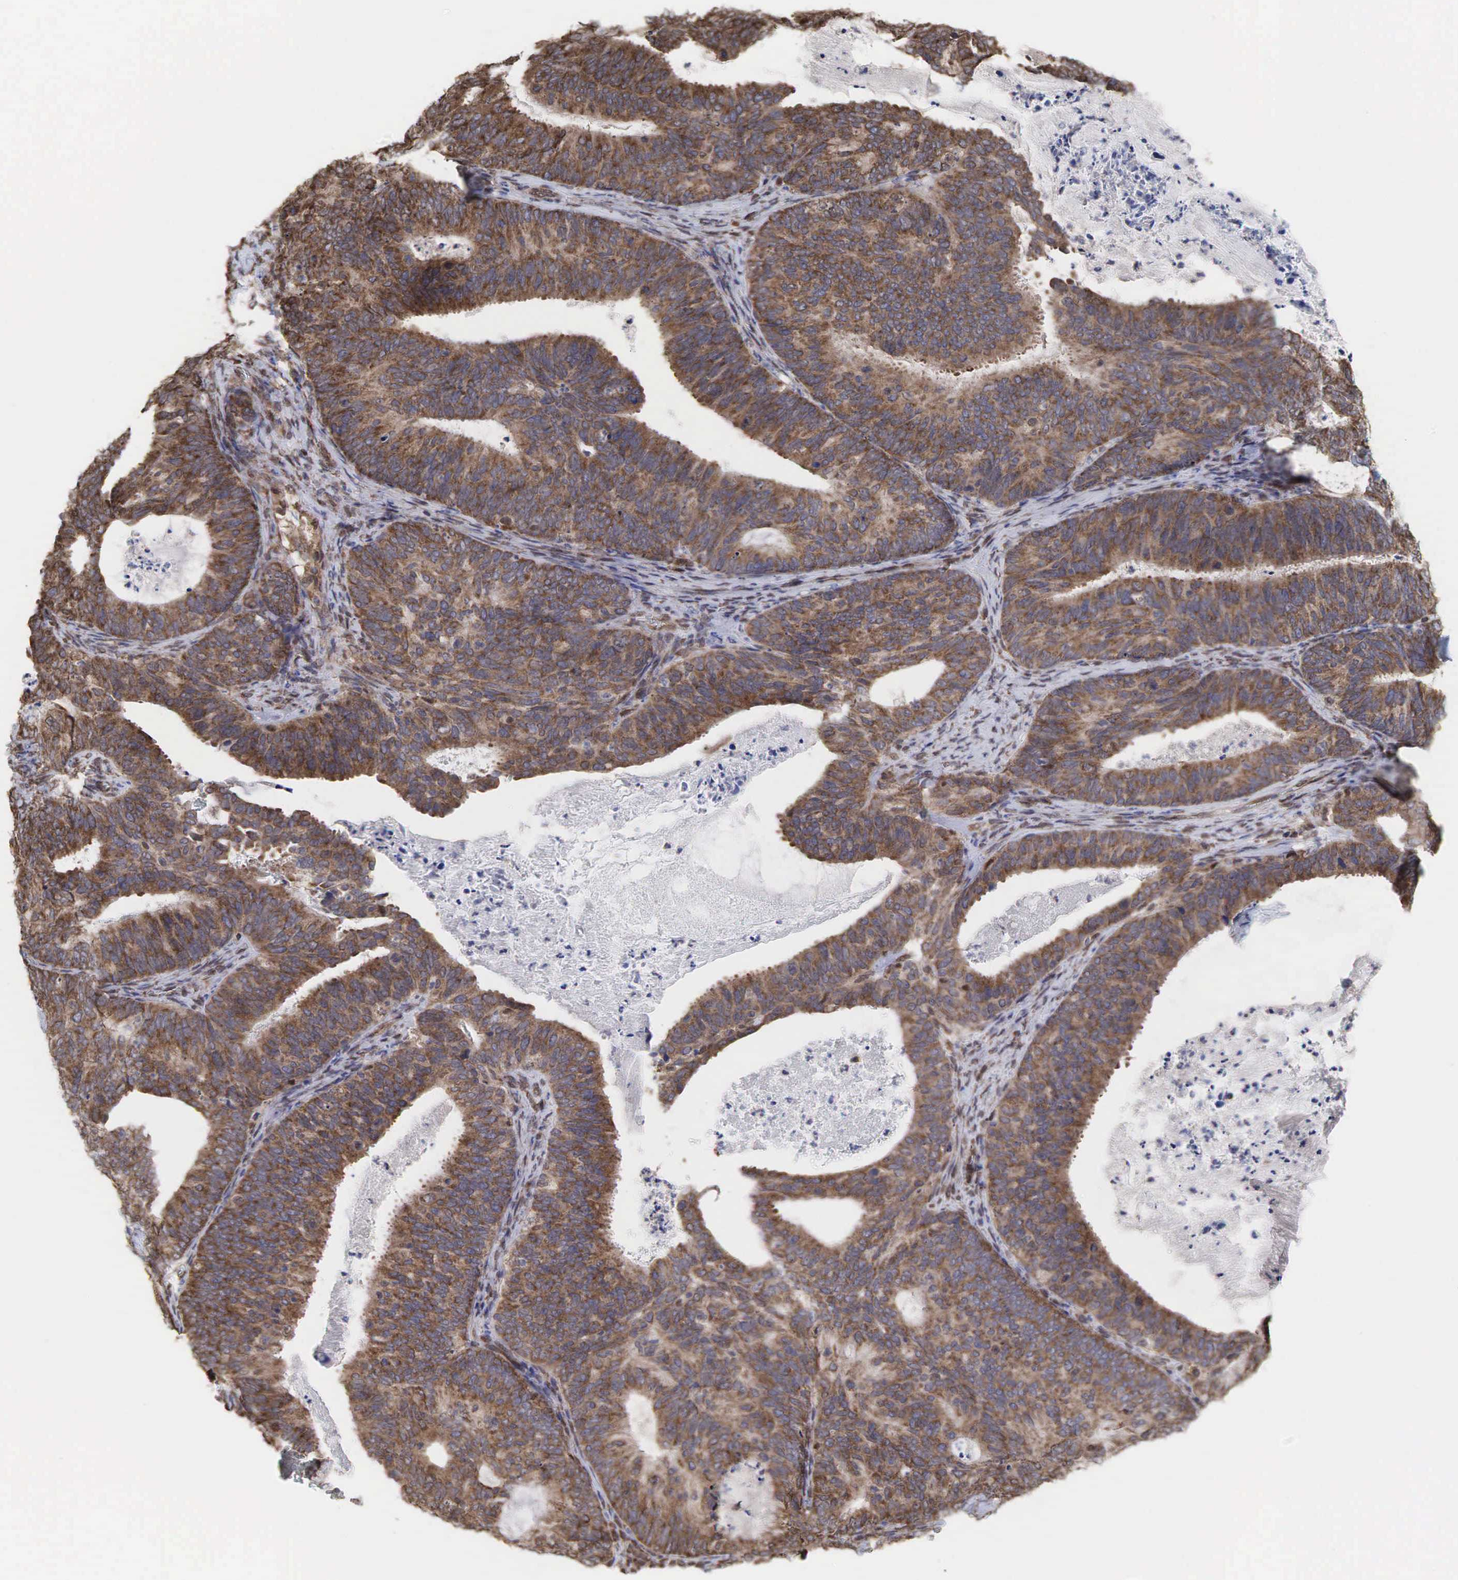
{"staining": {"intensity": "moderate", "quantity": ">75%", "location": "cytoplasmic/membranous"}, "tissue": "ovarian cancer", "cell_type": "Tumor cells", "image_type": "cancer", "snomed": [{"axis": "morphology", "description": "Carcinoma, endometroid"}, {"axis": "topography", "description": "Ovary"}], "caption": "Immunohistochemical staining of endometroid carcinoma (ovarian) reveals moderate cytoplasmic/membranous protein staining in about >75% of tumor cells. The protein of interest is shown in brown color, while the nuclei are stained blue.", "gene": "PABPC5", "patient": {"sex": "female", "age": 52}}